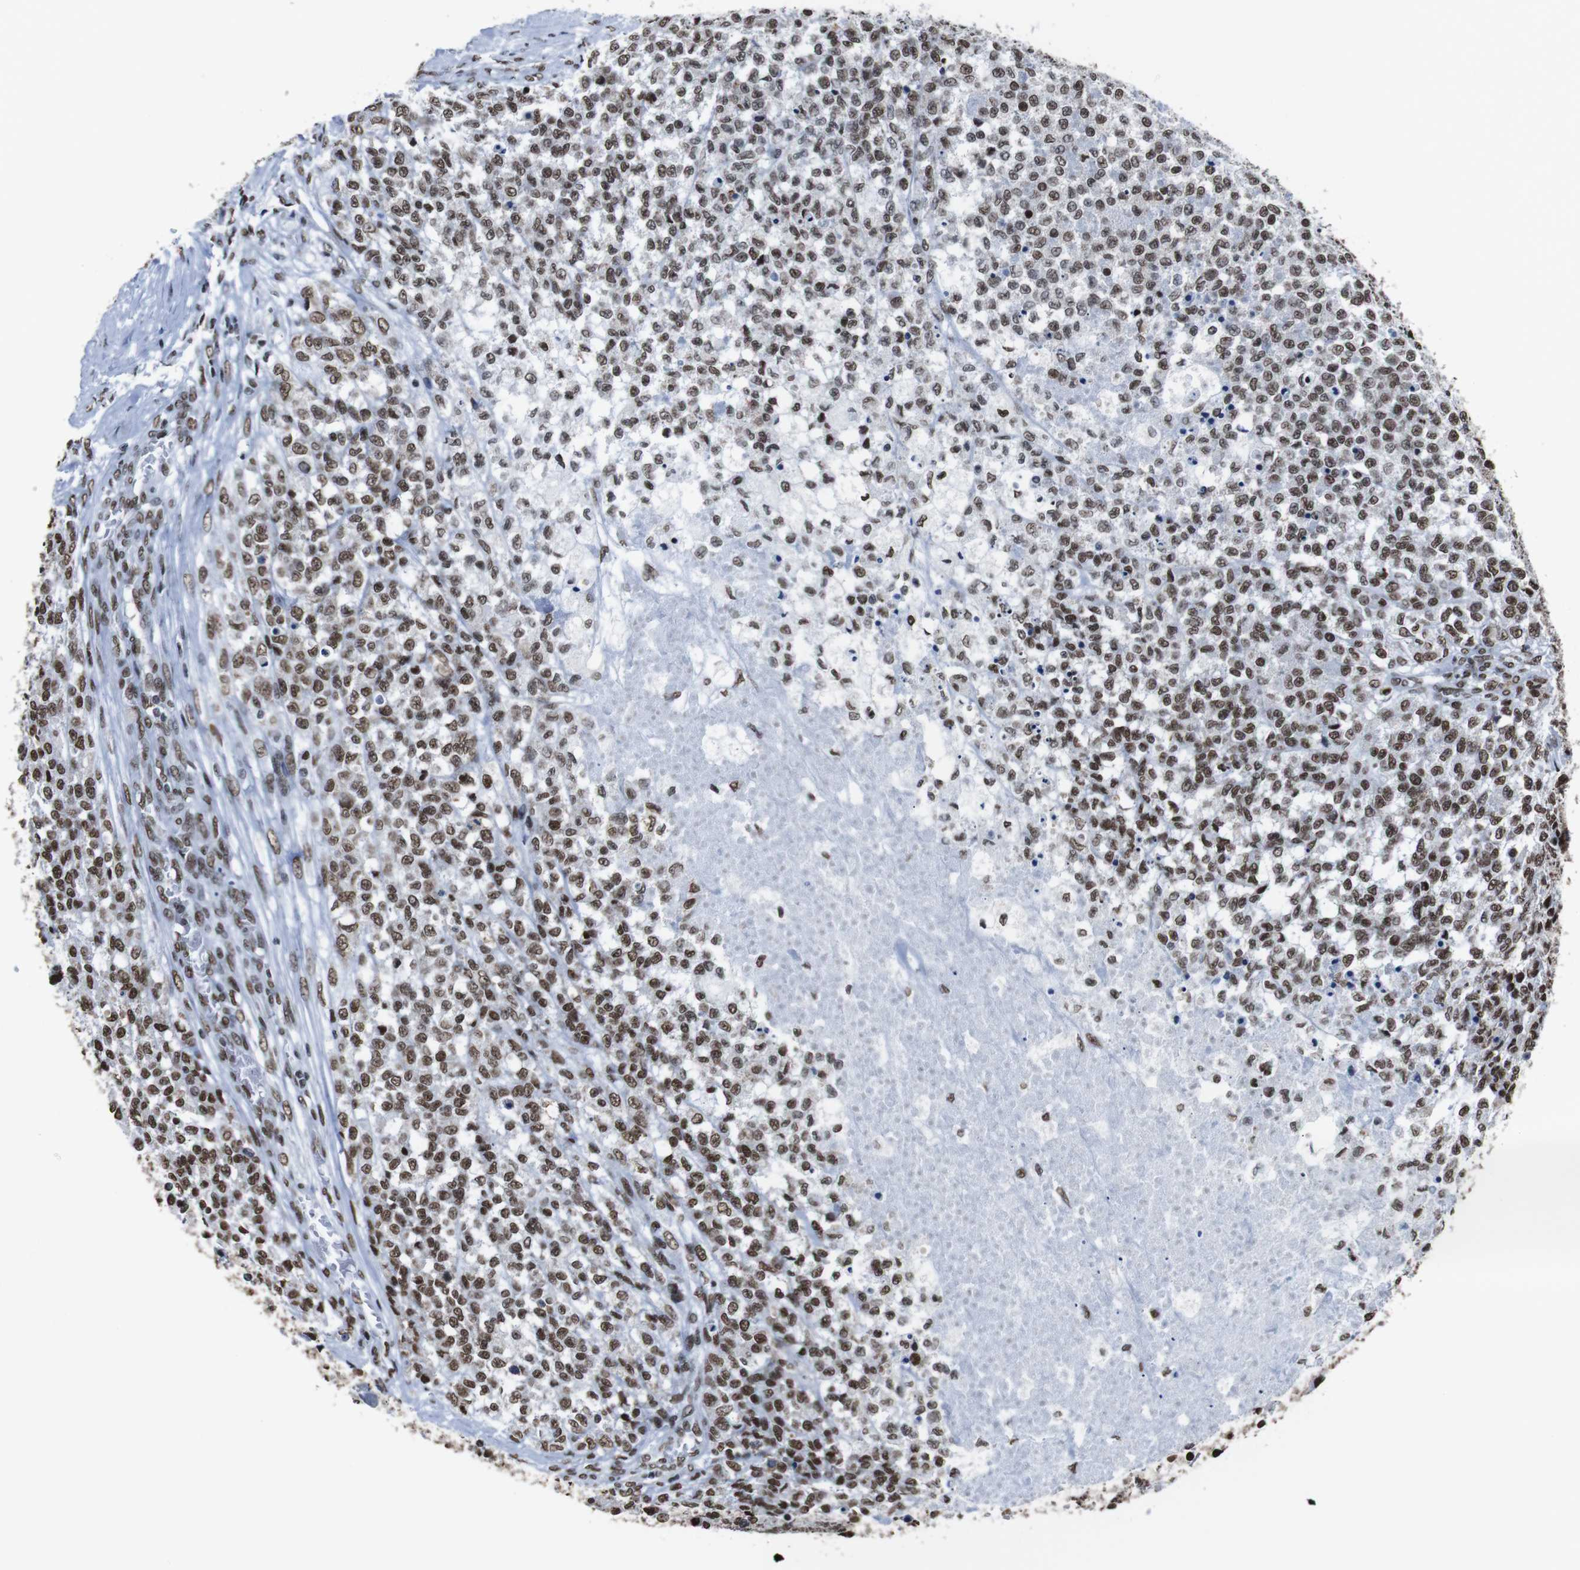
{"staining": {"intensity": "moderate", "quantity": ">75%", "location": "nuclear"}, "tissue": "testis cancer", "cell_type": "Tumor cells", "image_type": "cancer", "snomed": [{"axis": "morphology", "description": "Seminoma, NOS"}, {"axis": "topography", "description": "Testis"}], "caption": "A brown stain shows moderate nuclear staining of a protein in testis cancer (seminoma) tumor cells.", "gene": "ROMO1", "patient": {"sex": "male", "age": 59}}